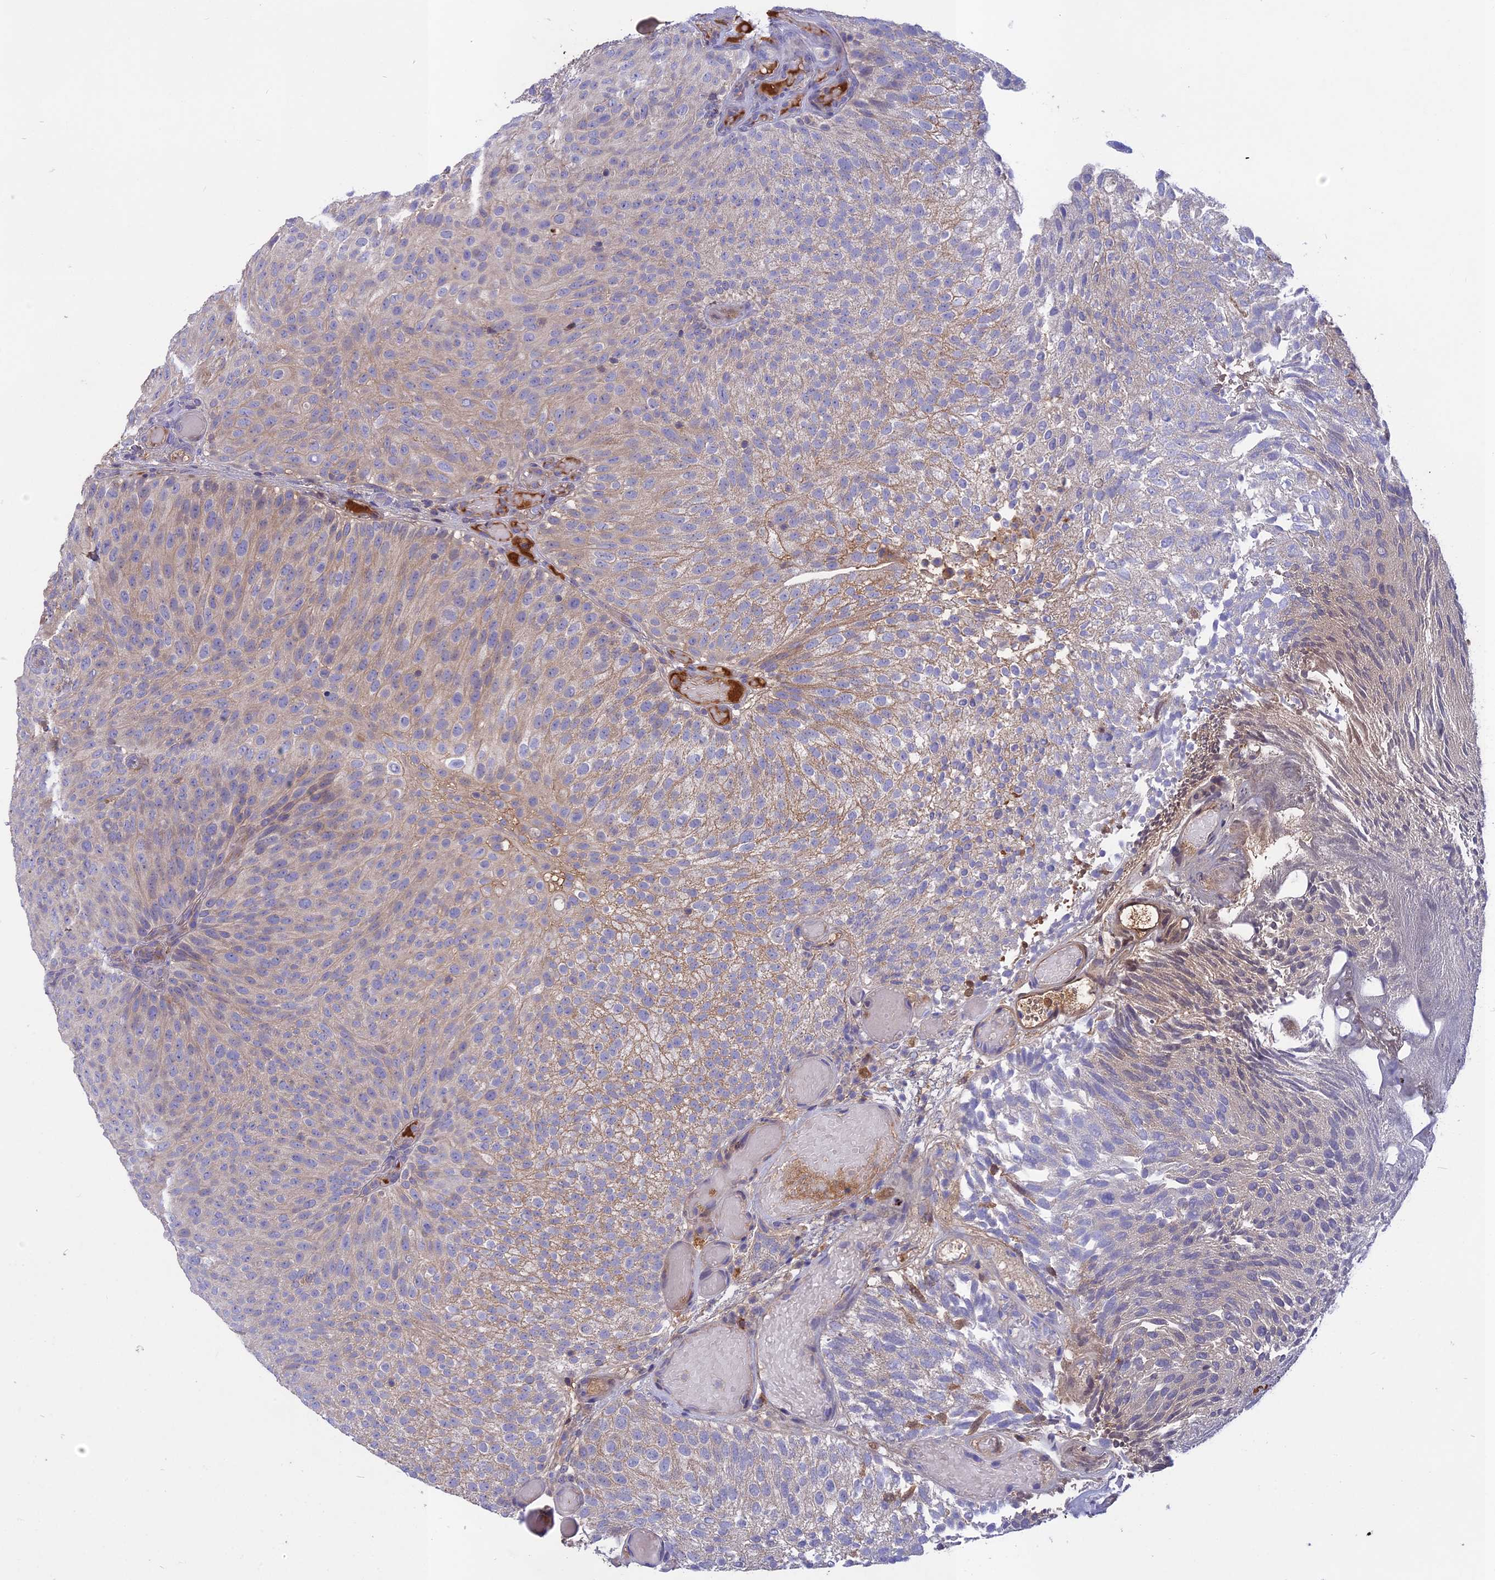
{"staining": {"intensity": "weak", "quantity": "<25%", "location": "cytoplasmic/membranous"}, "tissue": "urothelial cancer", "cell_type": "Tumor cells", "image_type": "cancer", "snomed": [{"axis": "morphology", "description": "Urothelial carcinoma, Low grade"}, {"axis": "topography", "description": "Urinary bladder"}], "caption": "An image of human low-grade urothelial carcinoma is negative for staining in tumor cells. (Stains: DAB (3,3'-diaminobenzidine) immunohistochemistry with hematoxylin counter stain, Microscopy: brightfield microscopy at high magnification).", "gene": "ADO", "patient": {"sex": "male", "age": 78}}